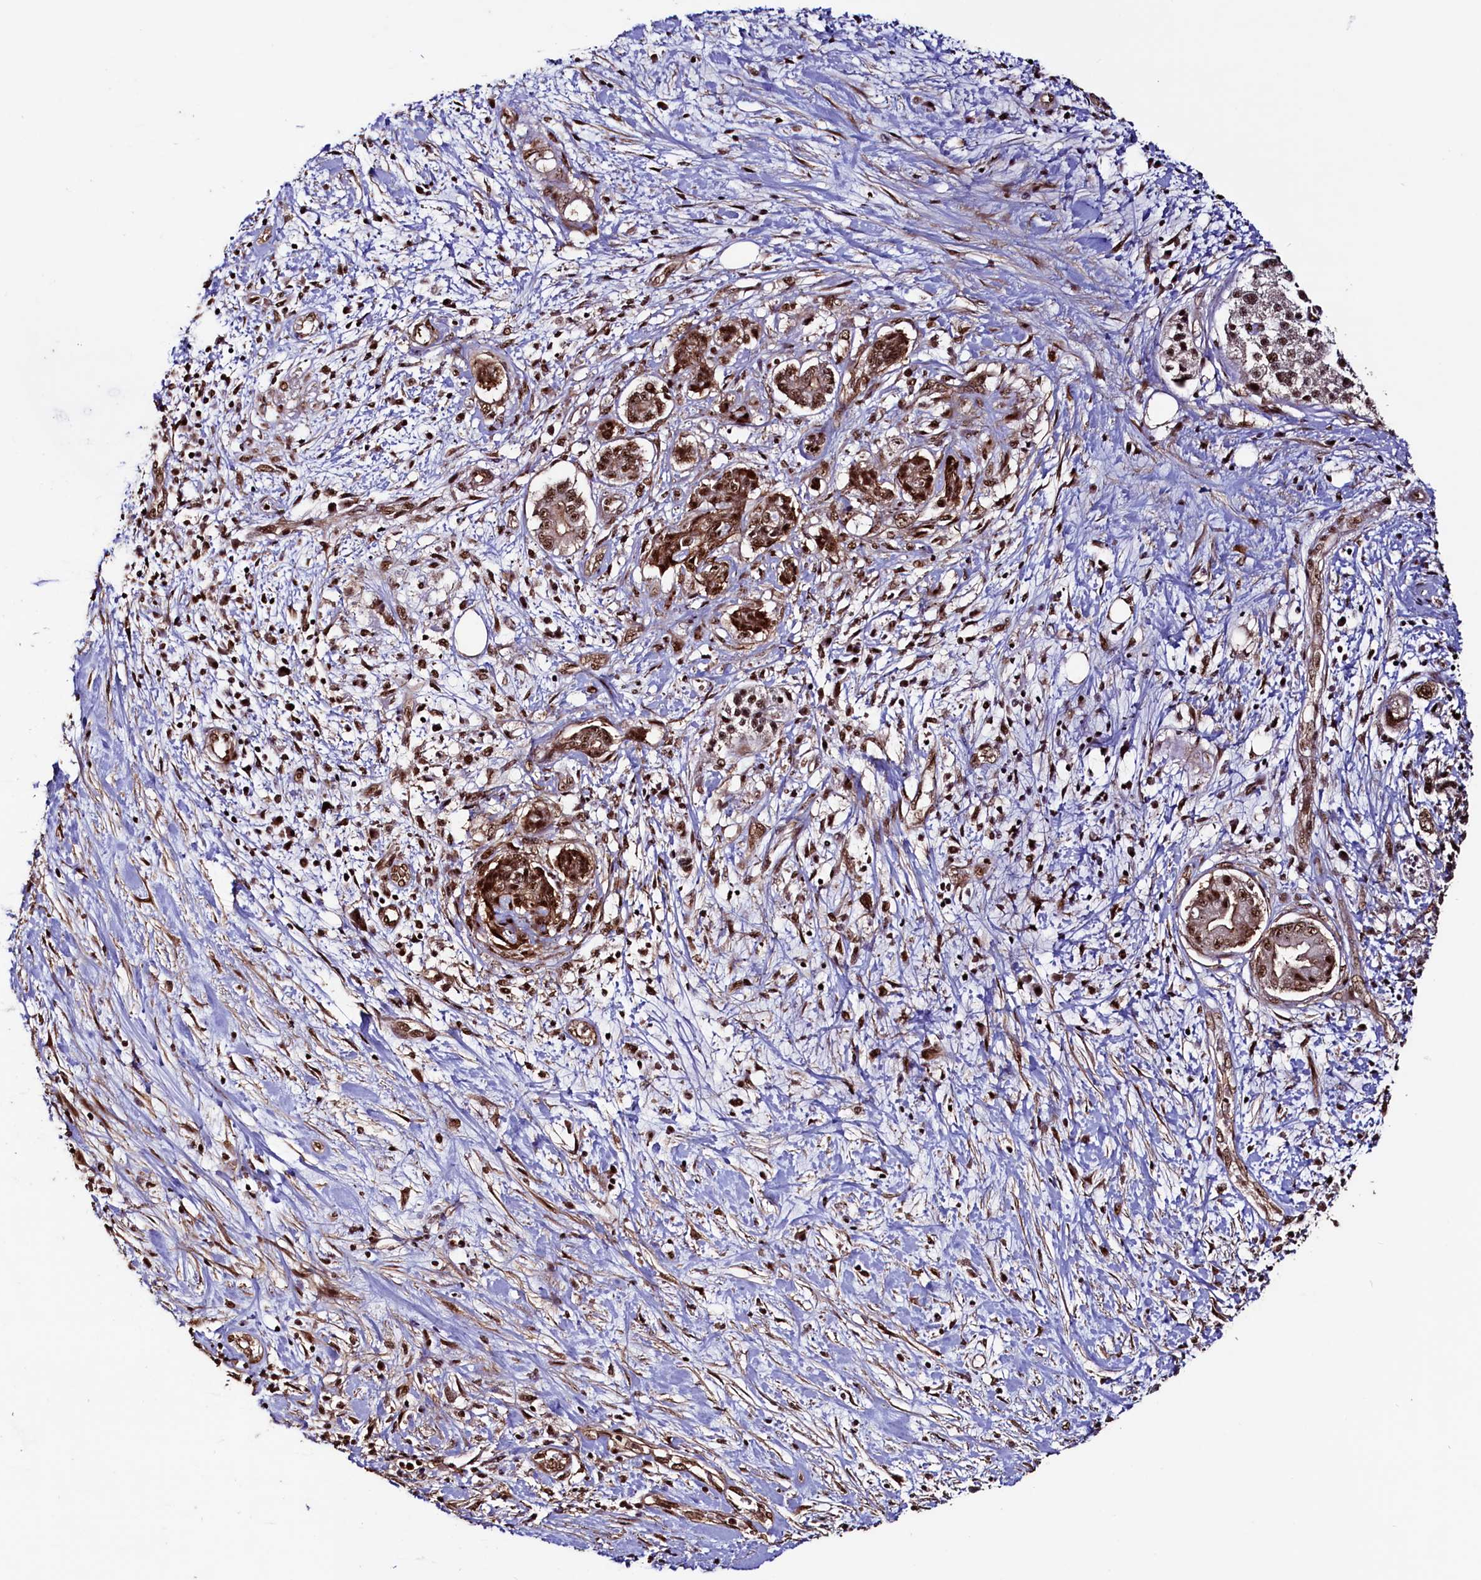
{"staining": {"intensity": "moderate", "quantity": ">75%", "location": "nuclear"}, "tissue": "pancreatic cancer", "cell_type": "Tumor cells", "image_type": "cancer", "snomed": [{"axis": "morphology", "description": "Adenocarcinoma, NOS"}, {"axis": "topography", "description": "Pancreas"}], "caption": "Tumor cells exhibit medium levels of moderate nuclear staining in approximately >75% of cells in adenocarcinoma (pancreatic).", "gene": "SFSWAP", "patient": {"sex": "female", "age": 73}}